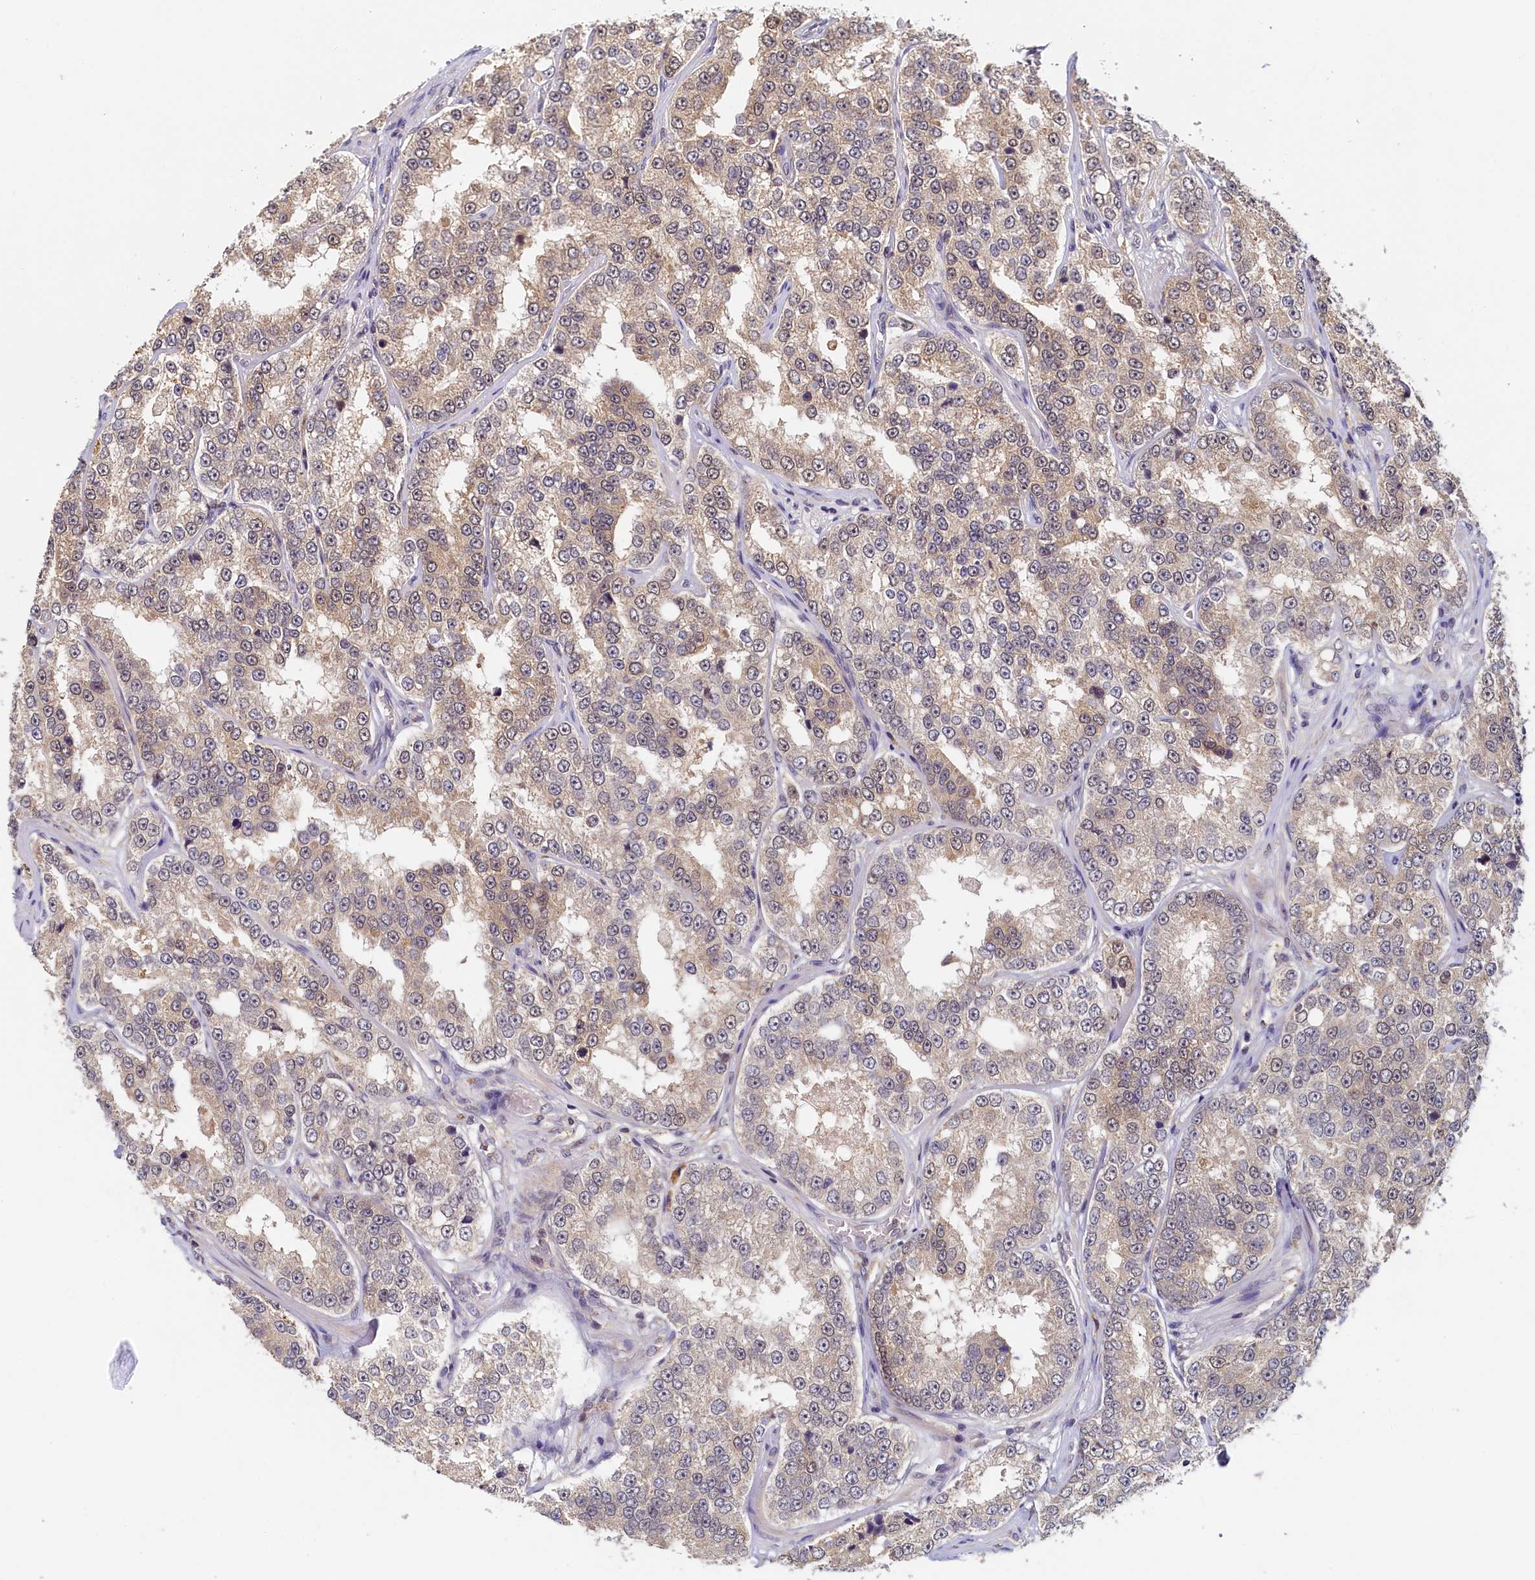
{"staining": {"intensity": "weak", "quantity": "<25%", "location": "cytoplasmic/membranous"}, "tissue": "prostate cancer", "cell_type": "Tumor cells", "image_type": "cancer", "snomed": [{"axis": "morphology", "description": "Normal tissue, NOS"}, {"axis": "morphology", "description": "Adenocarcinoma, High grade"}, {"axis": "topography", "description": "Prostate"}], "caption": "Immunohistochemistry (IHC) of human adenocarcinoma (high-grade) (prostate) reveals no expression in tumor cells.", "gene": "PAAF1", "patient": {"sex": "male", "age": 83}}